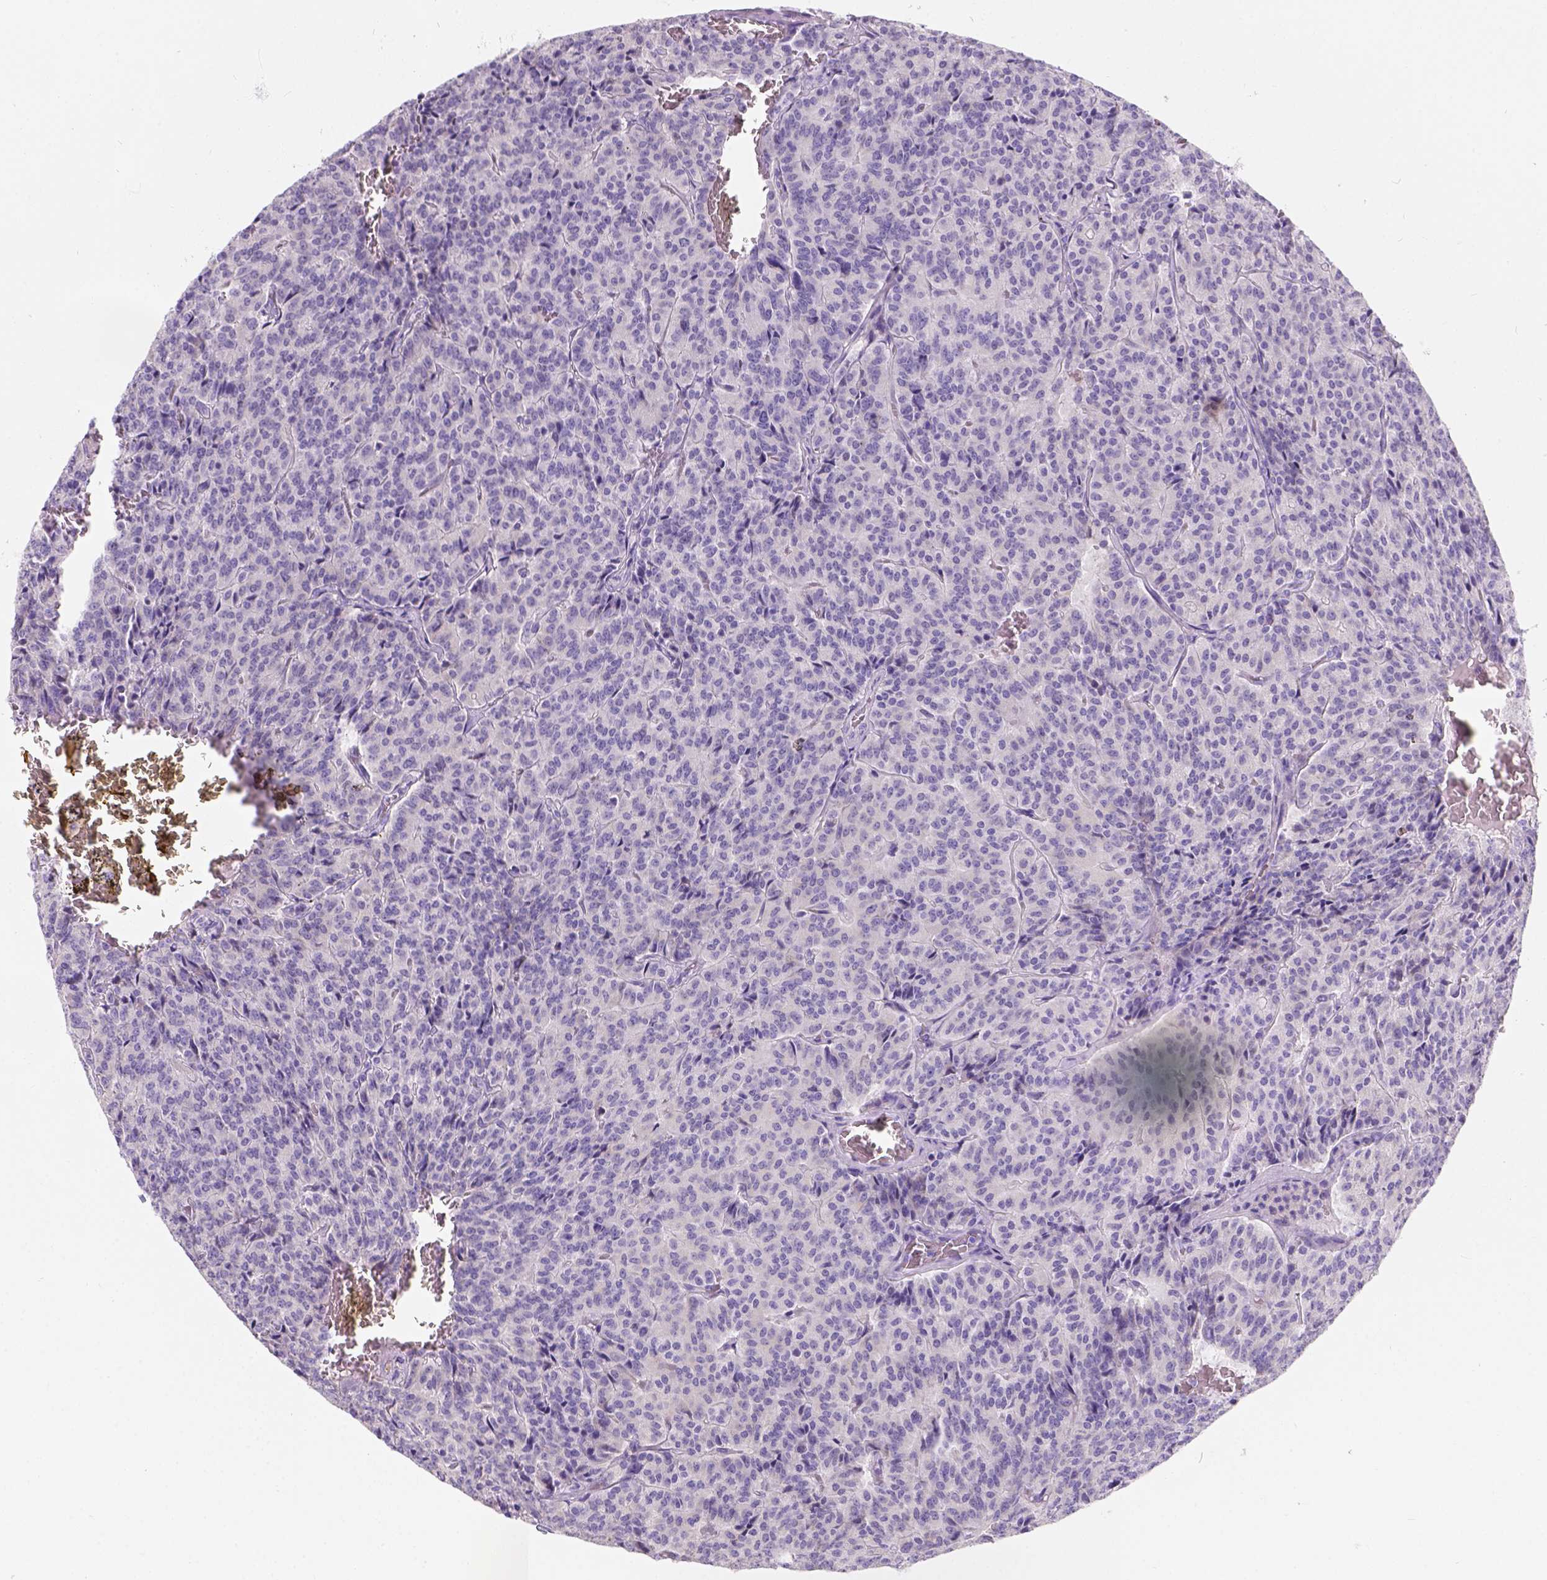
{"staining": {"intensity": "negative", "quantity": "none", "location": "none"}, "tissue": "carcinoid", "cell_type": "Tumor cells", "image_type": "cancer", "snomed": [{"axis": "morphology", "description": "Carcinoid, malignant, NOS"}, {"axis": "topography", "description": "Lung"}], "caption": "A micrograph of carcinoid stained for a protein shows no brown staining in tumor cells. The staining was performed using DAB to visualize the protein expression in brown, while the nuclei were stained in blue with hematoxylin (Magnification: 20x).", "gene": "PHF7", "patient": {"sex": "male", "age": 70}}